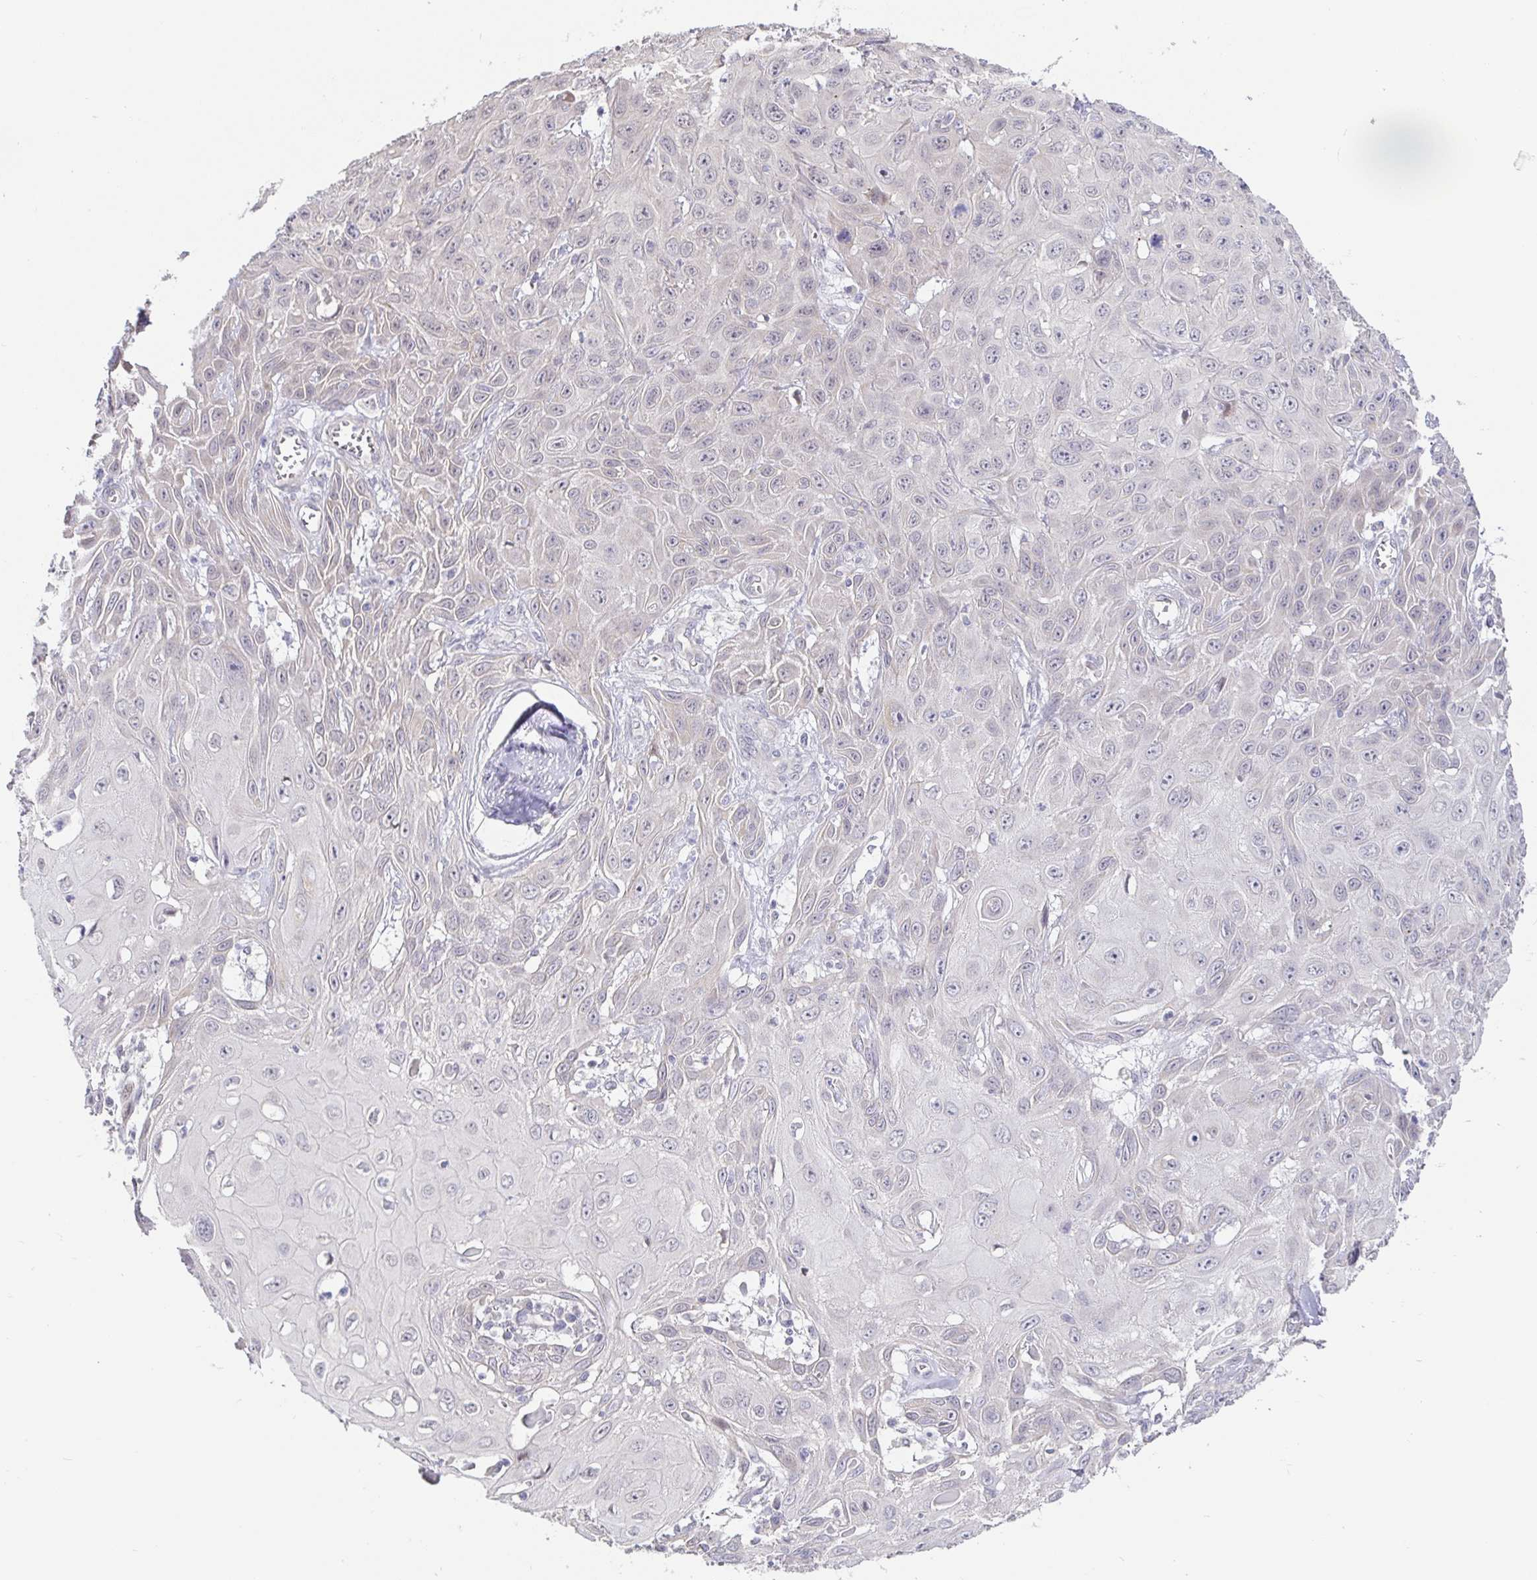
{"staining": {"intensity": "negative", "quantity": "none", "location": "none"}, "tissue": "skin cancer", "cell_type": "Tumor cells", "image_type": "cancer", "snomed": [{"axis": "morphology", "description": "Squamous cell carcinoma, NOS"}, {"axis": "topography", "description": "Skin"}, {"axis": "topography", "description": "Vulva"}], "caption": "Immunohistochemical staining of squamous cell carcinoma (skin) shows no significant positivity in tumor cells. (IHC, brightfield microscopy, high magnification).", "gene": "CIT", "patient": {"sex": "female", "age": 71}}